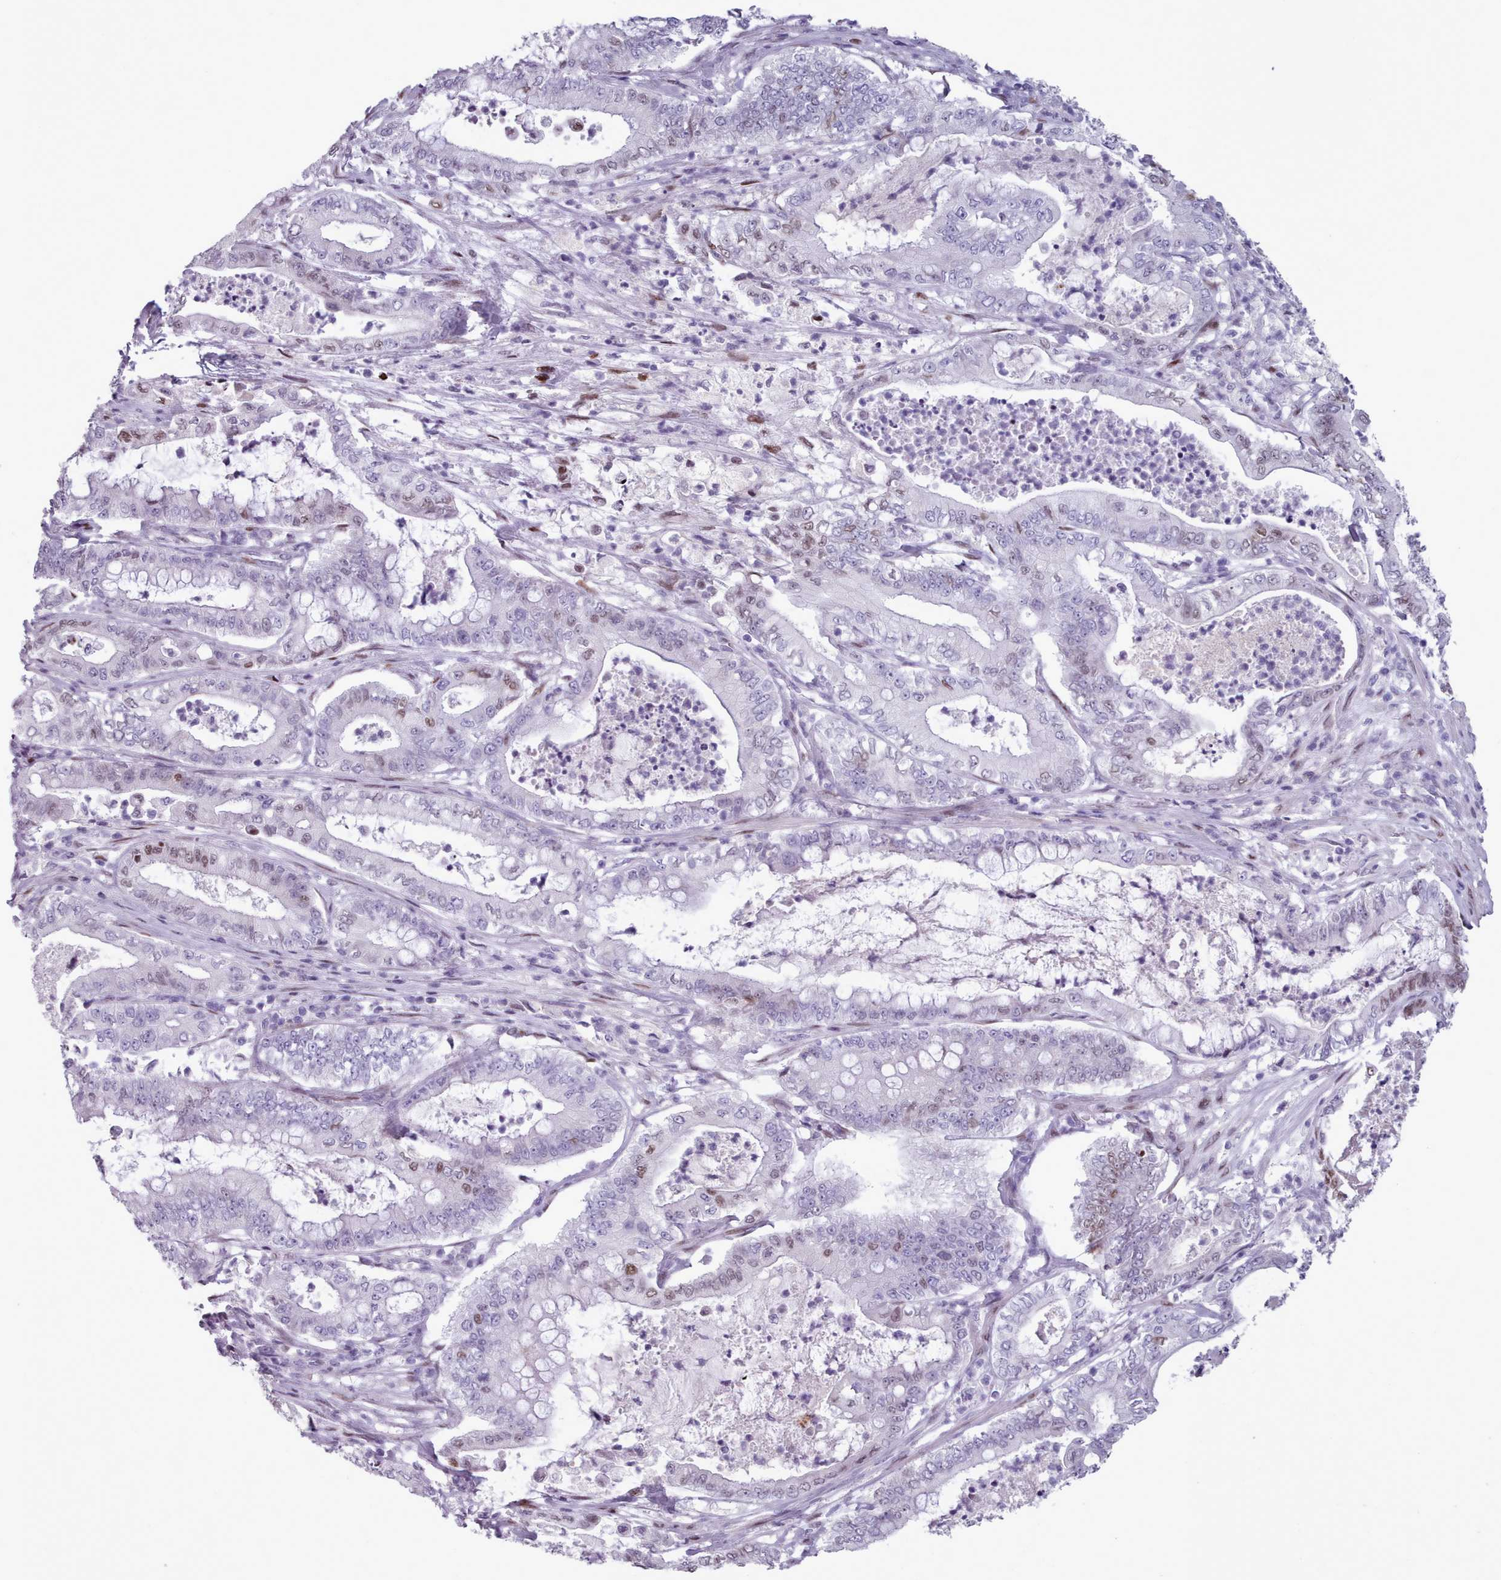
{"staining": {"intensity": "moderate", "quantity": "<25%", "location": "nuclear"}, "tissue": "pancreatic cancer", "cell_type": "Tumor cells", "image_type": "cancer", "snomed": [{"axis": "morphology", "description": "Adenocarcinoma, NOS"}, {"axis": "topography", "description": "Pancreas"}], "caption": "A photomicrograph of human adenocarcinoma (pancreatic) stained for a protein demonstrates moderate nuclear brown staining in tumor cells.", "gene": "KCNT2", "patient": {"sex": "male", "age": 71}}